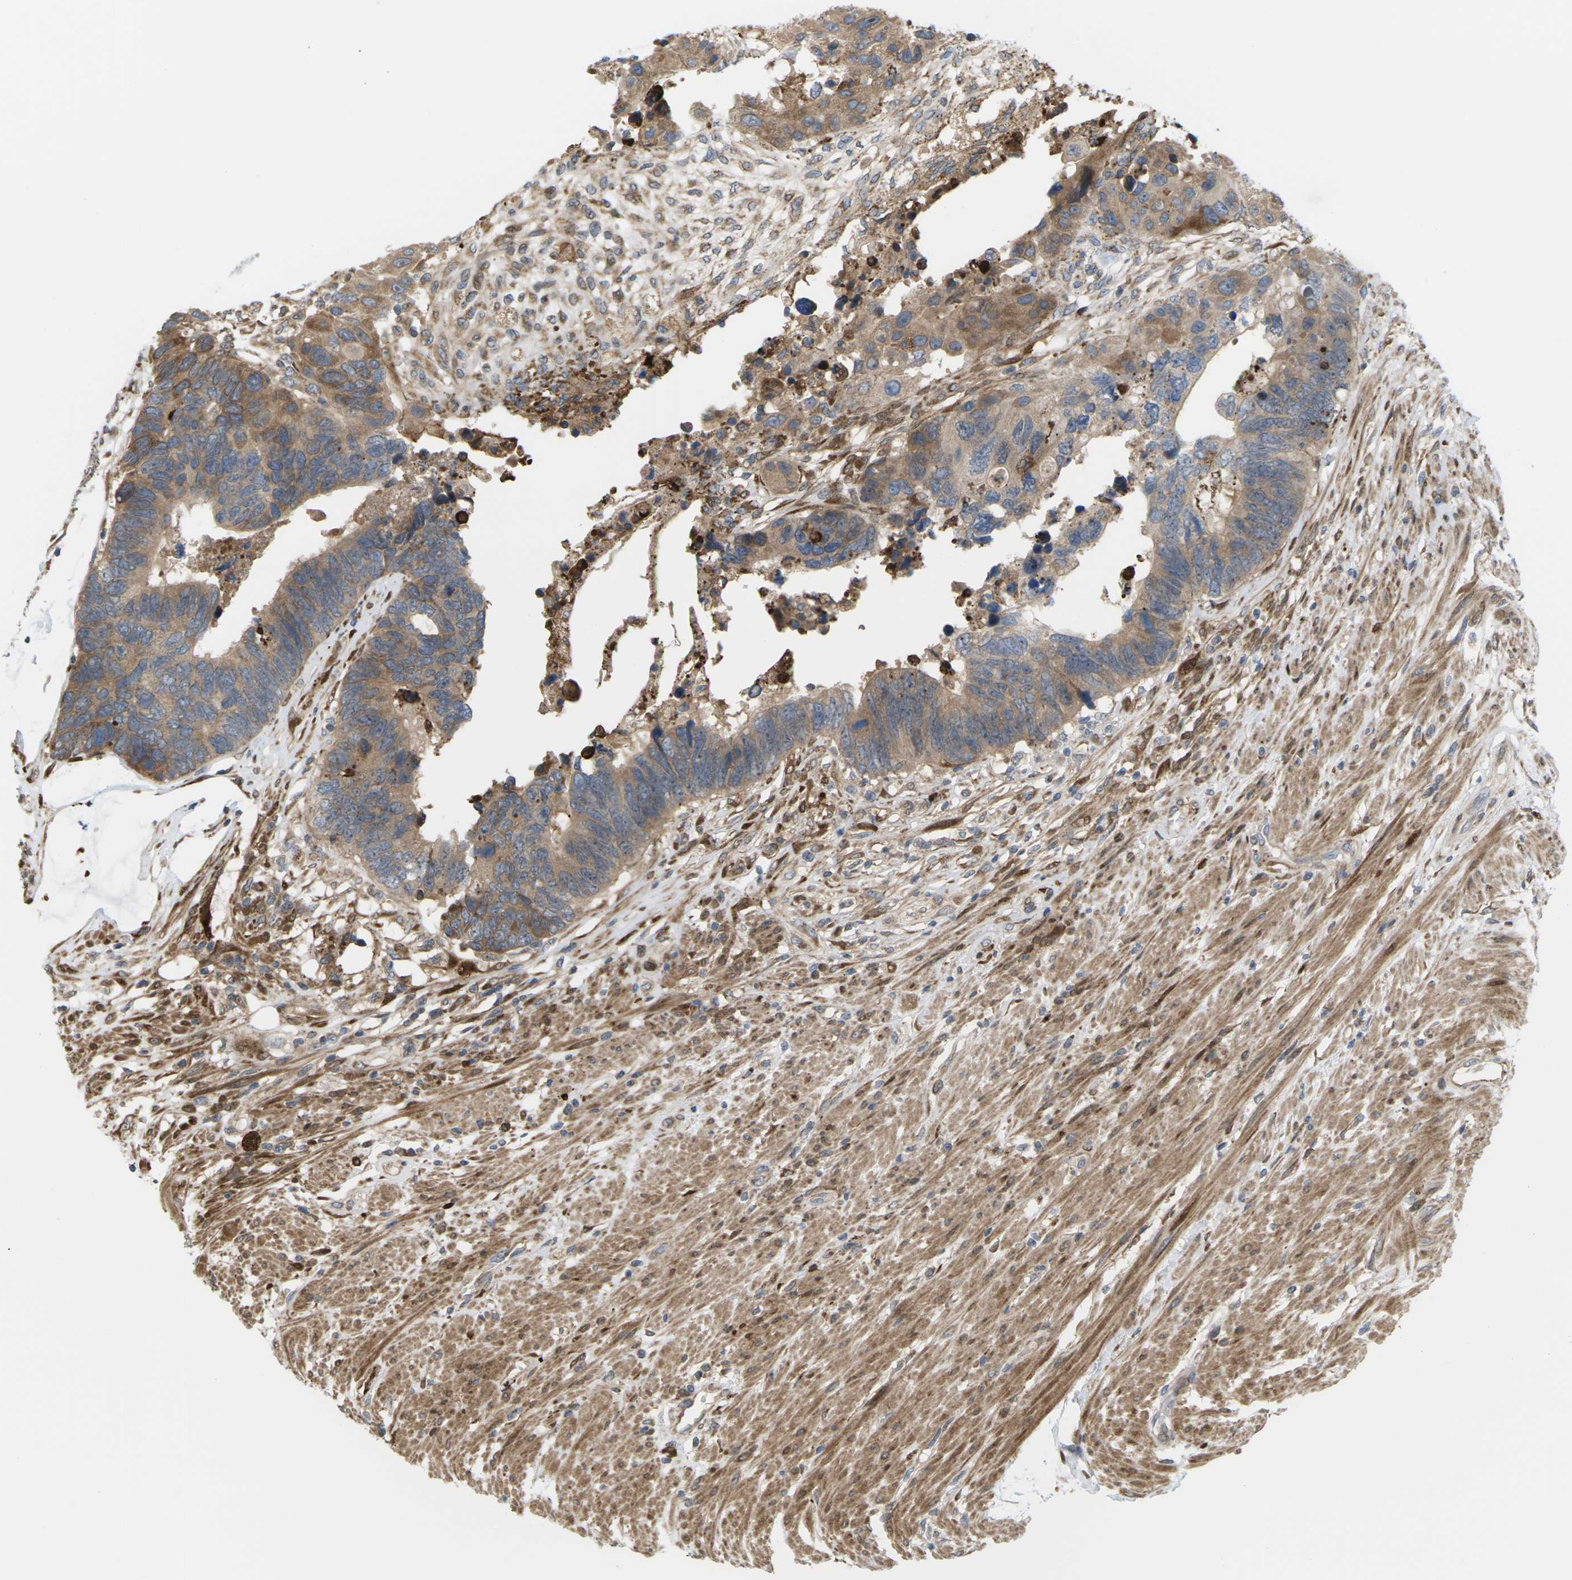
{"staining": {"intensity": "moderate", "quantity": ">75%", "location": "cytoplasmic/membranous"}, "tissue": "colorectal cancer", "cell_type": "Tumor cells", "image_type": "cancer", "snomed": [{"axis": "morphology", "description": "Adenocarcinoma, NOS"}, {"axis": "topography", "description": "Rectum"}], "caption": "Human adenocarcinoma (colorectal) stained for a protein (brown) displays moderate cytoplasmic/membranous positive positivity in about >75% of tumor cells.", "gene": "ROBO1", "patient": {"sex": "male", "age": 51}}